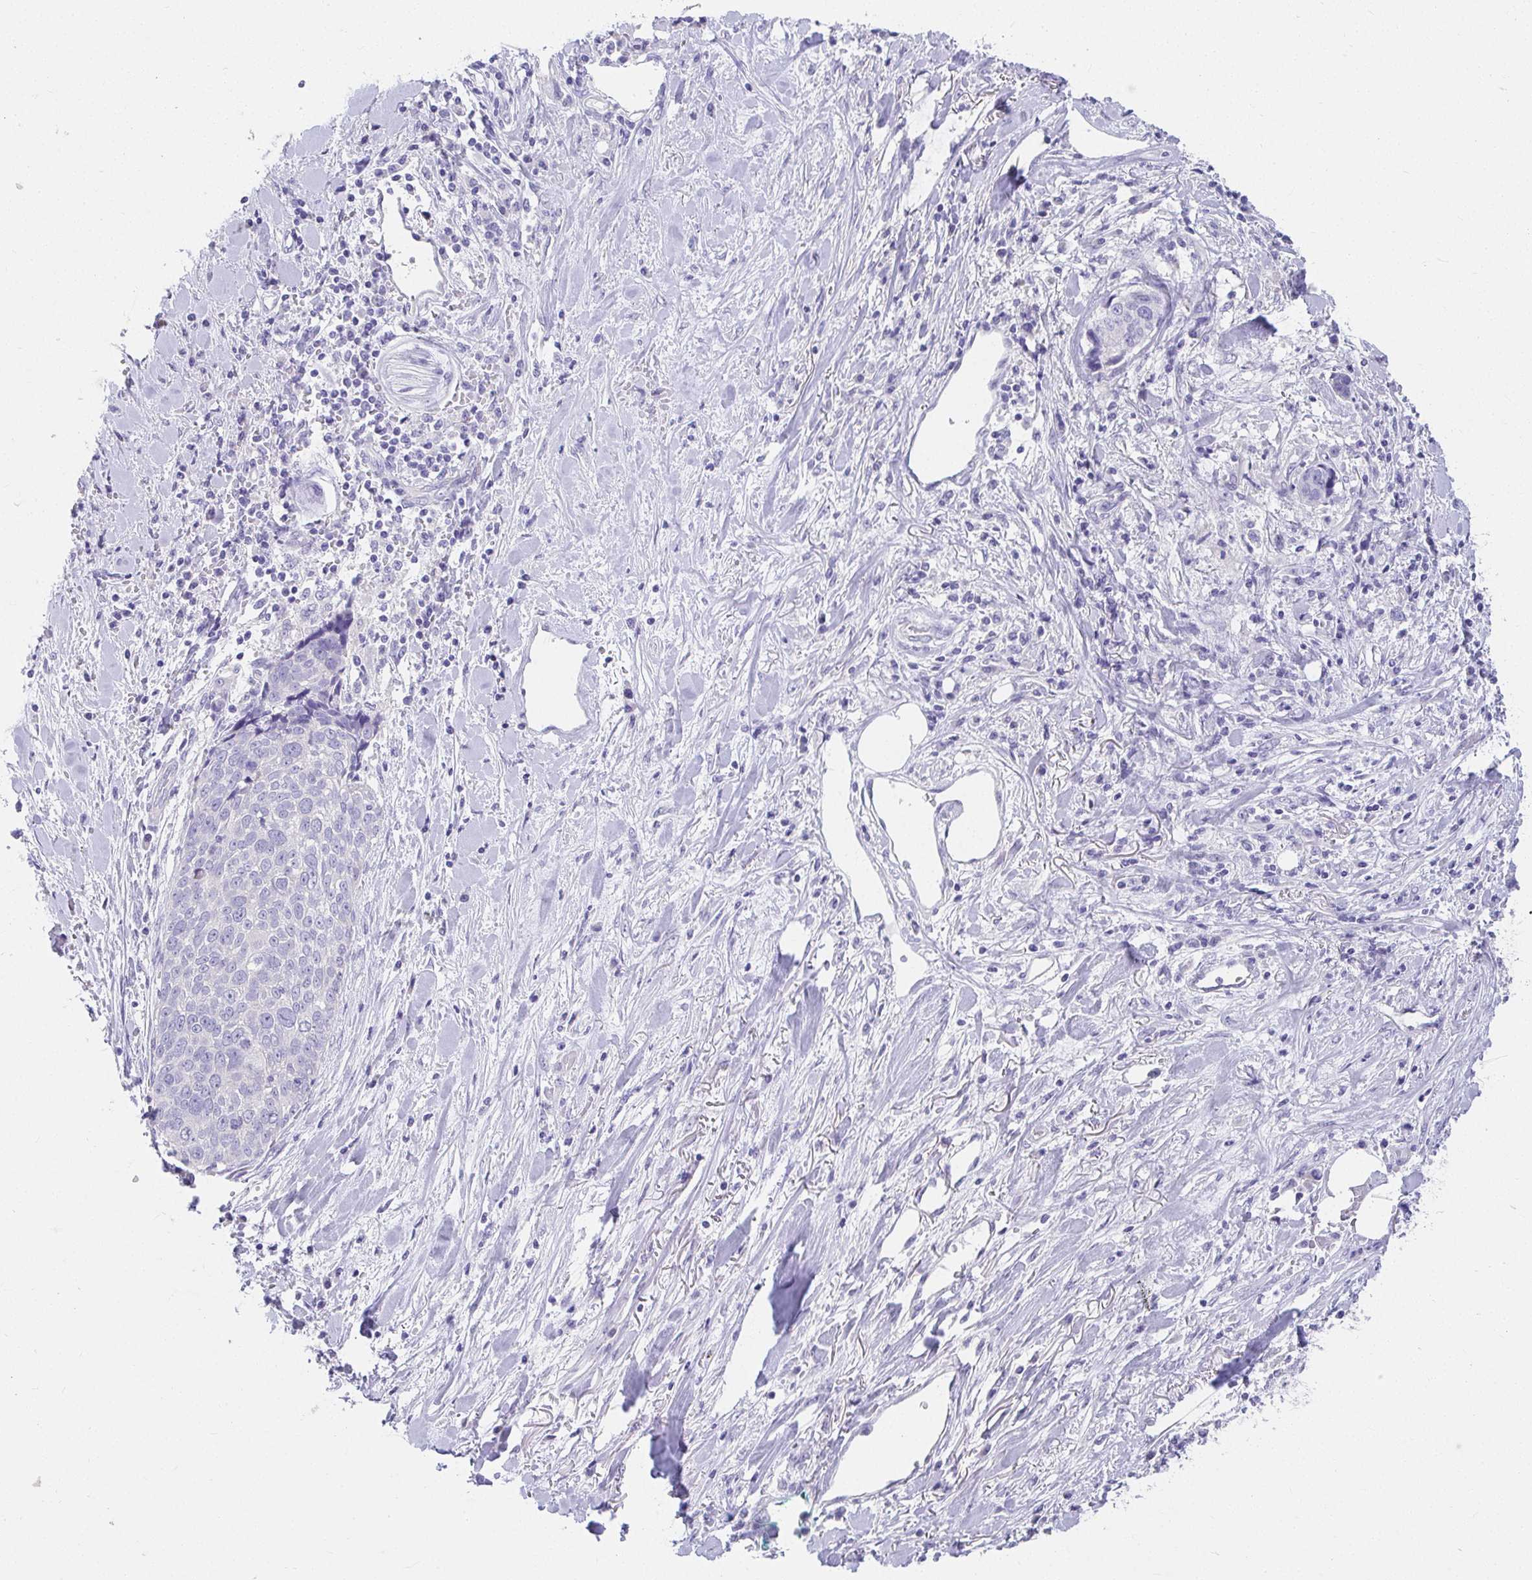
{"staining": {"intensity": "negative", "quantity": "none", "location": "none"}, "tissue": "lung cancer", "cell_type": "Tumor cells", "image_type": "cancer", "snomed": [{"axis": "morphology", "description": "Squamous cell carcinoma, NOS"}, {"axis": "topography", "description": "Lymph node"}, {"axis": "topography", "description": "Lung"}], "caption": "Immunohistochemistry histopathology image of neoplastic tissue: lung cancer stained with DAB shows no significant protein staining in tumor cells. Brightfield microscopy of IHC stained with DAB (3,3'-diaminobenzidine) (brown) and hematoxylin (blue), captured at high magnification.", "gene": "VGLL1", "patient": {"sex": "male", "age": 61}}